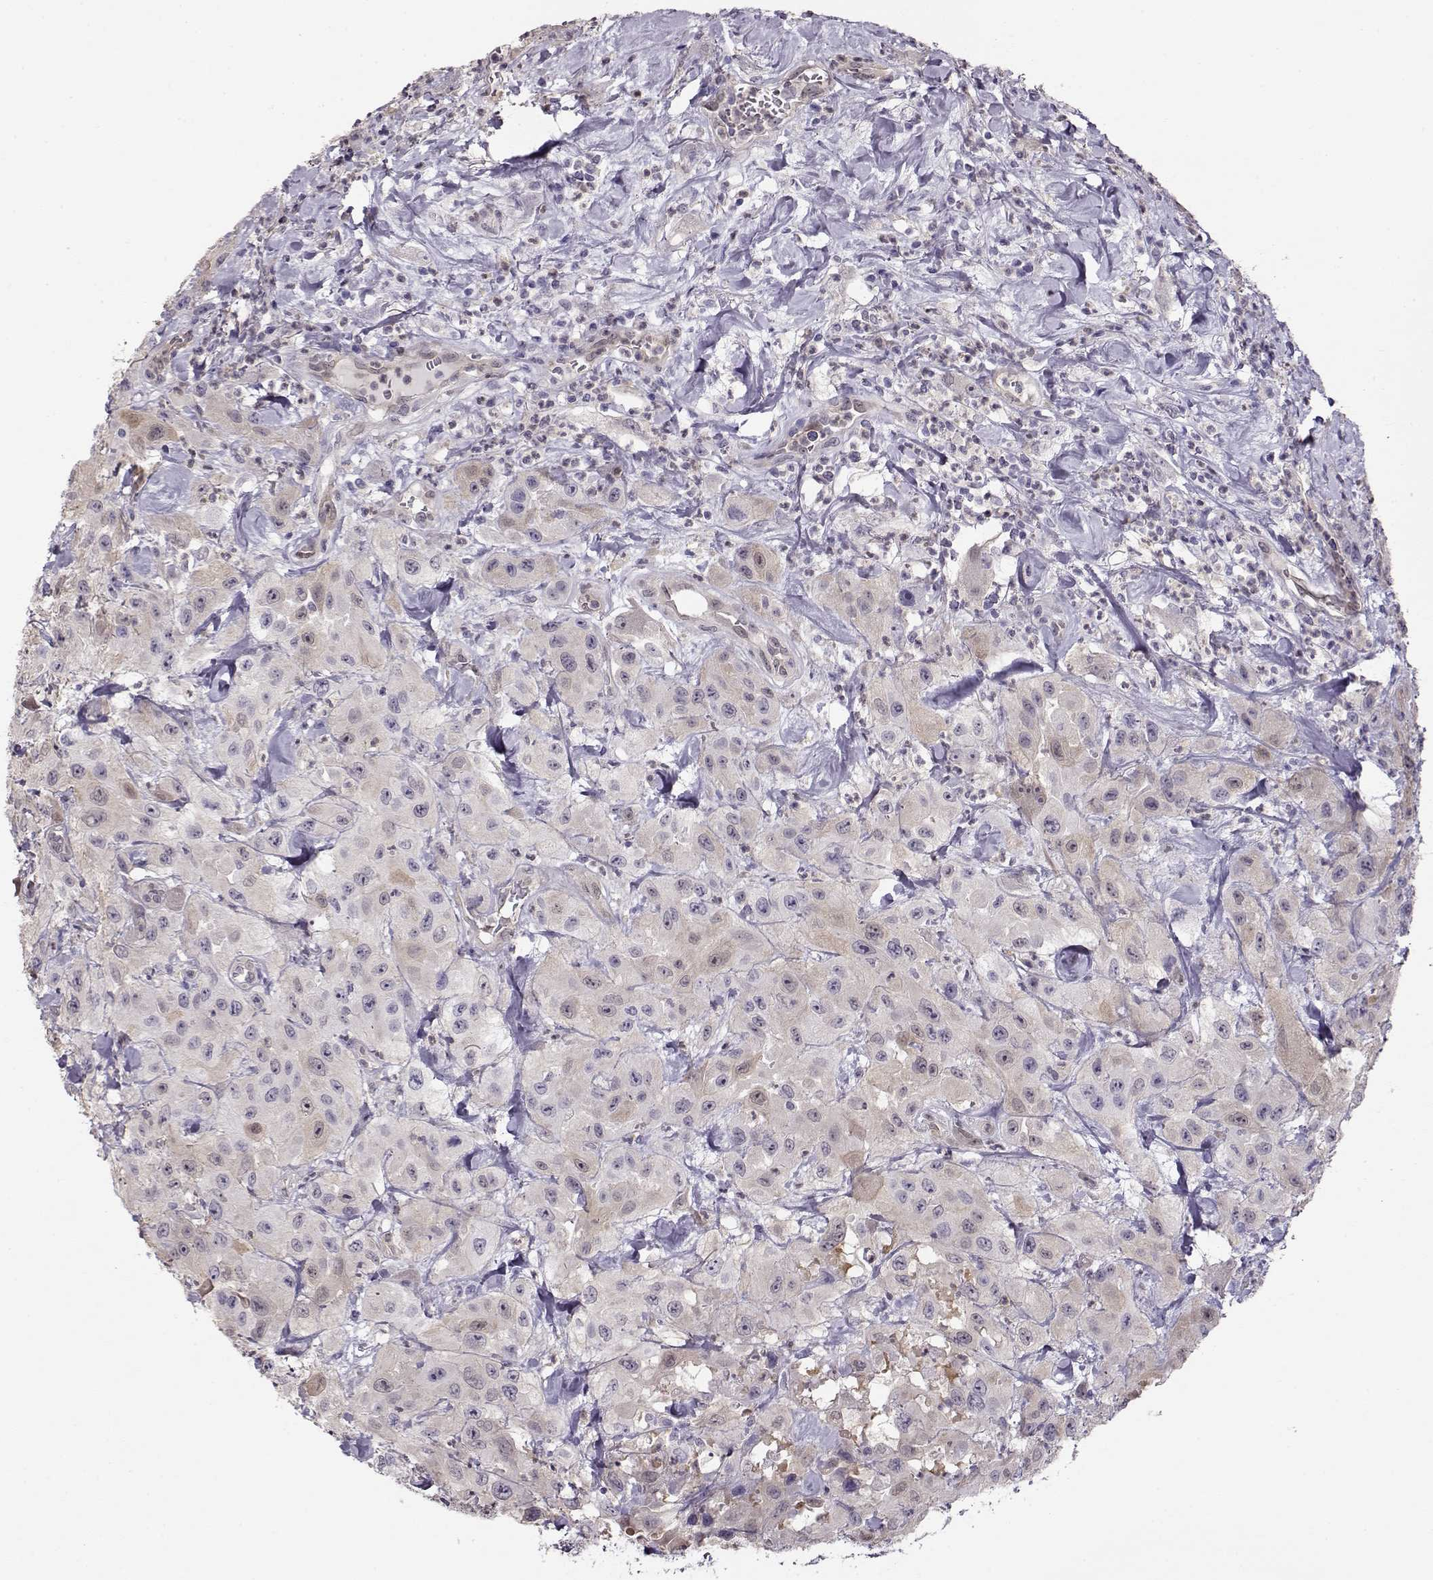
{"staining": {"intensity": "weak", "quantity": "<25%", "location": "cytoplasmic/membranous"}, "tissue": "urothelial cancer", "cell_type": "Tumor cells", "image_type": "cancer", "snomed": [{"axis": "morphology", "description": "Urothelial carcinoma, High grade"}, {"axis": "topography", "description": "Urinary bladder"}], "caption": "The immunohistochemistry micrograph has no significant staining in tumor cells of urothelial cancer tissue. (DAB (3,3'-diaminobenzidine) IHC, high magnification).", "gene": "CCR8", "patient": {"sex": "male", "age": 79}}